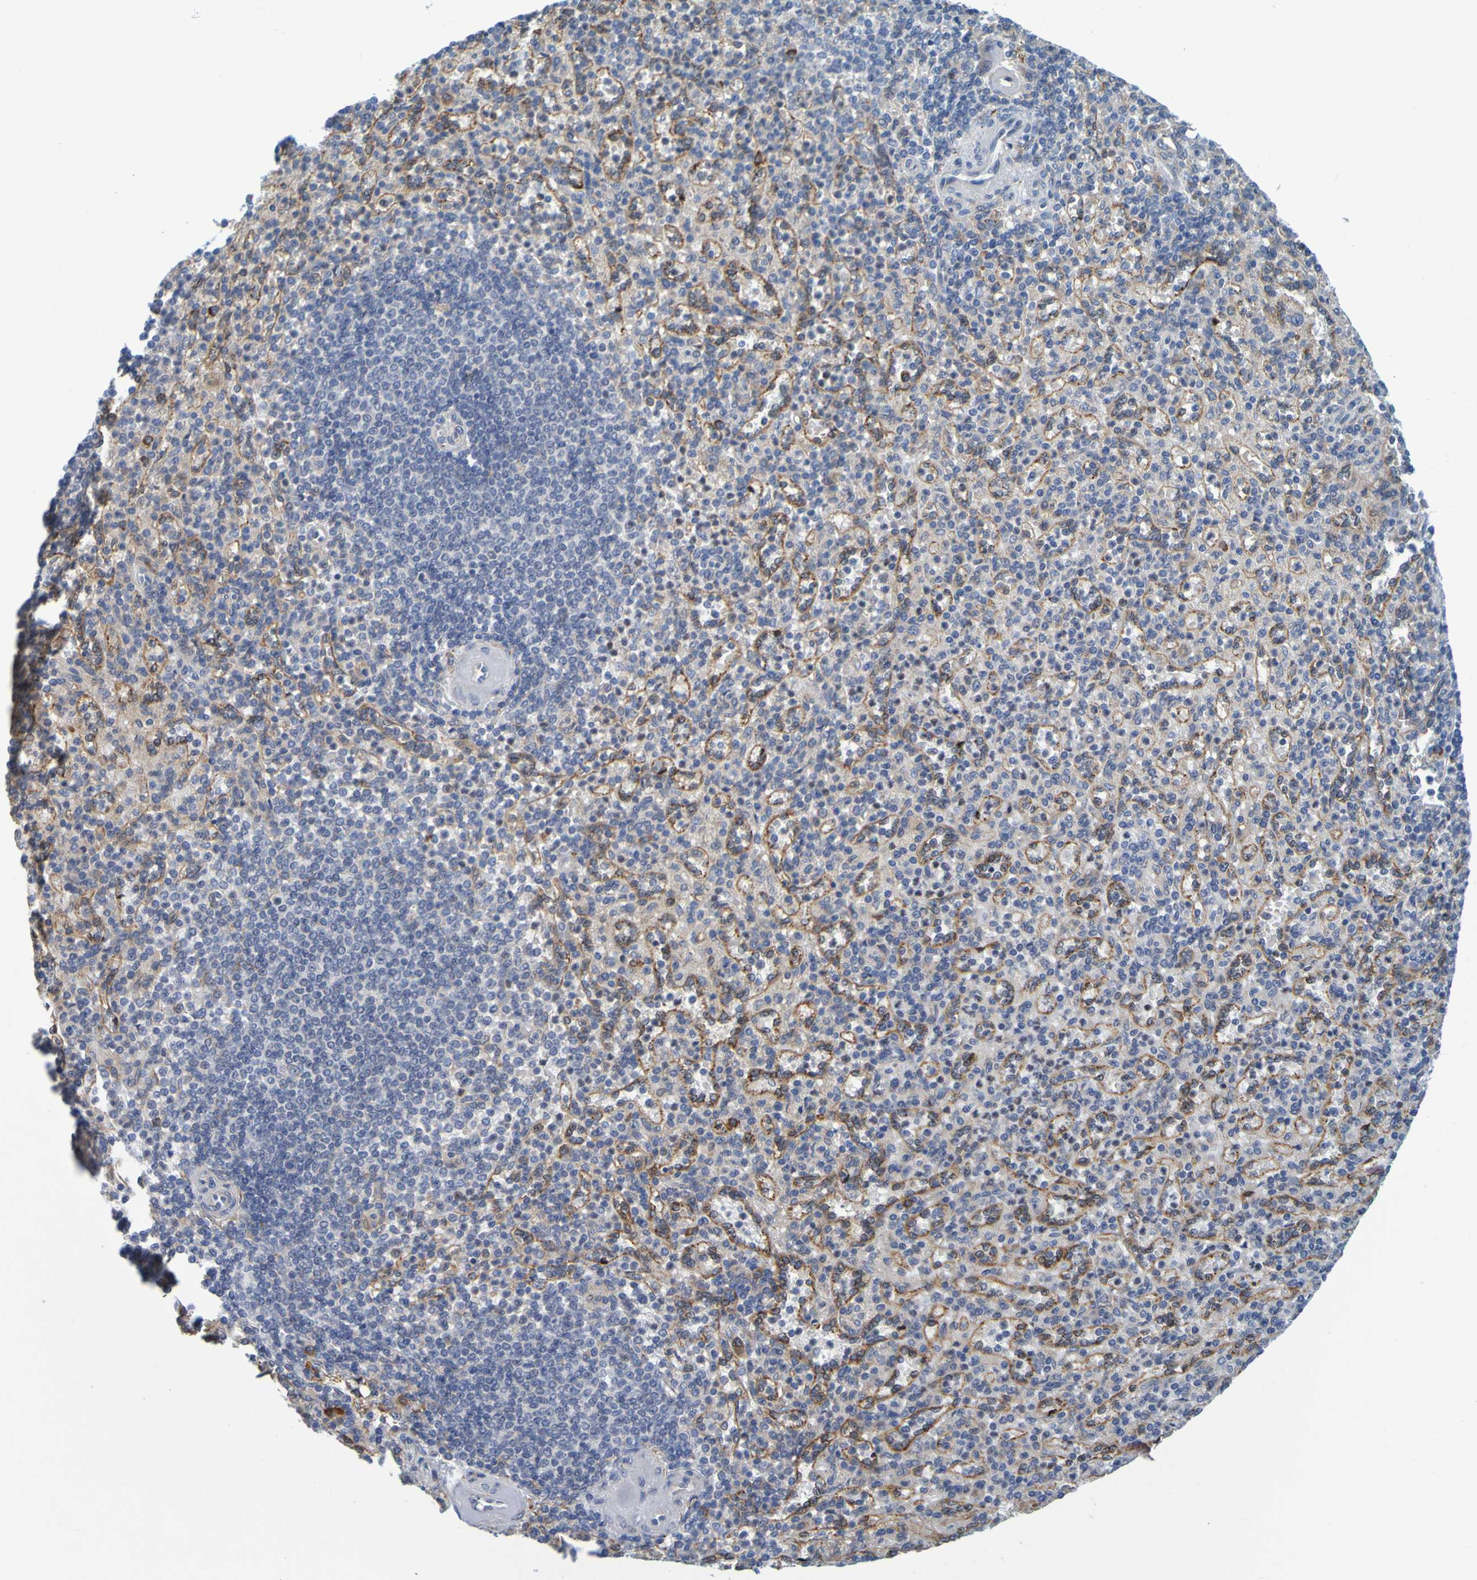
{"staining": {"intensity": "negative", "quantity": "none", "location": "none"}, "tissue": "spleen", "cell_type": "Cells in red pulp", "image_type": "normal", "snomed": [{"axis": "morphology", "description": "Normal tissue, NOS"}, {"axis": "topography", "description": "Spleen"}], "caption": "DAB immunohistochemical staining of benign human spleen exhibits no significant expression in cells in red pulp.", "gene": "SIL1", "patient": {"sex": "female", "age": 74}}